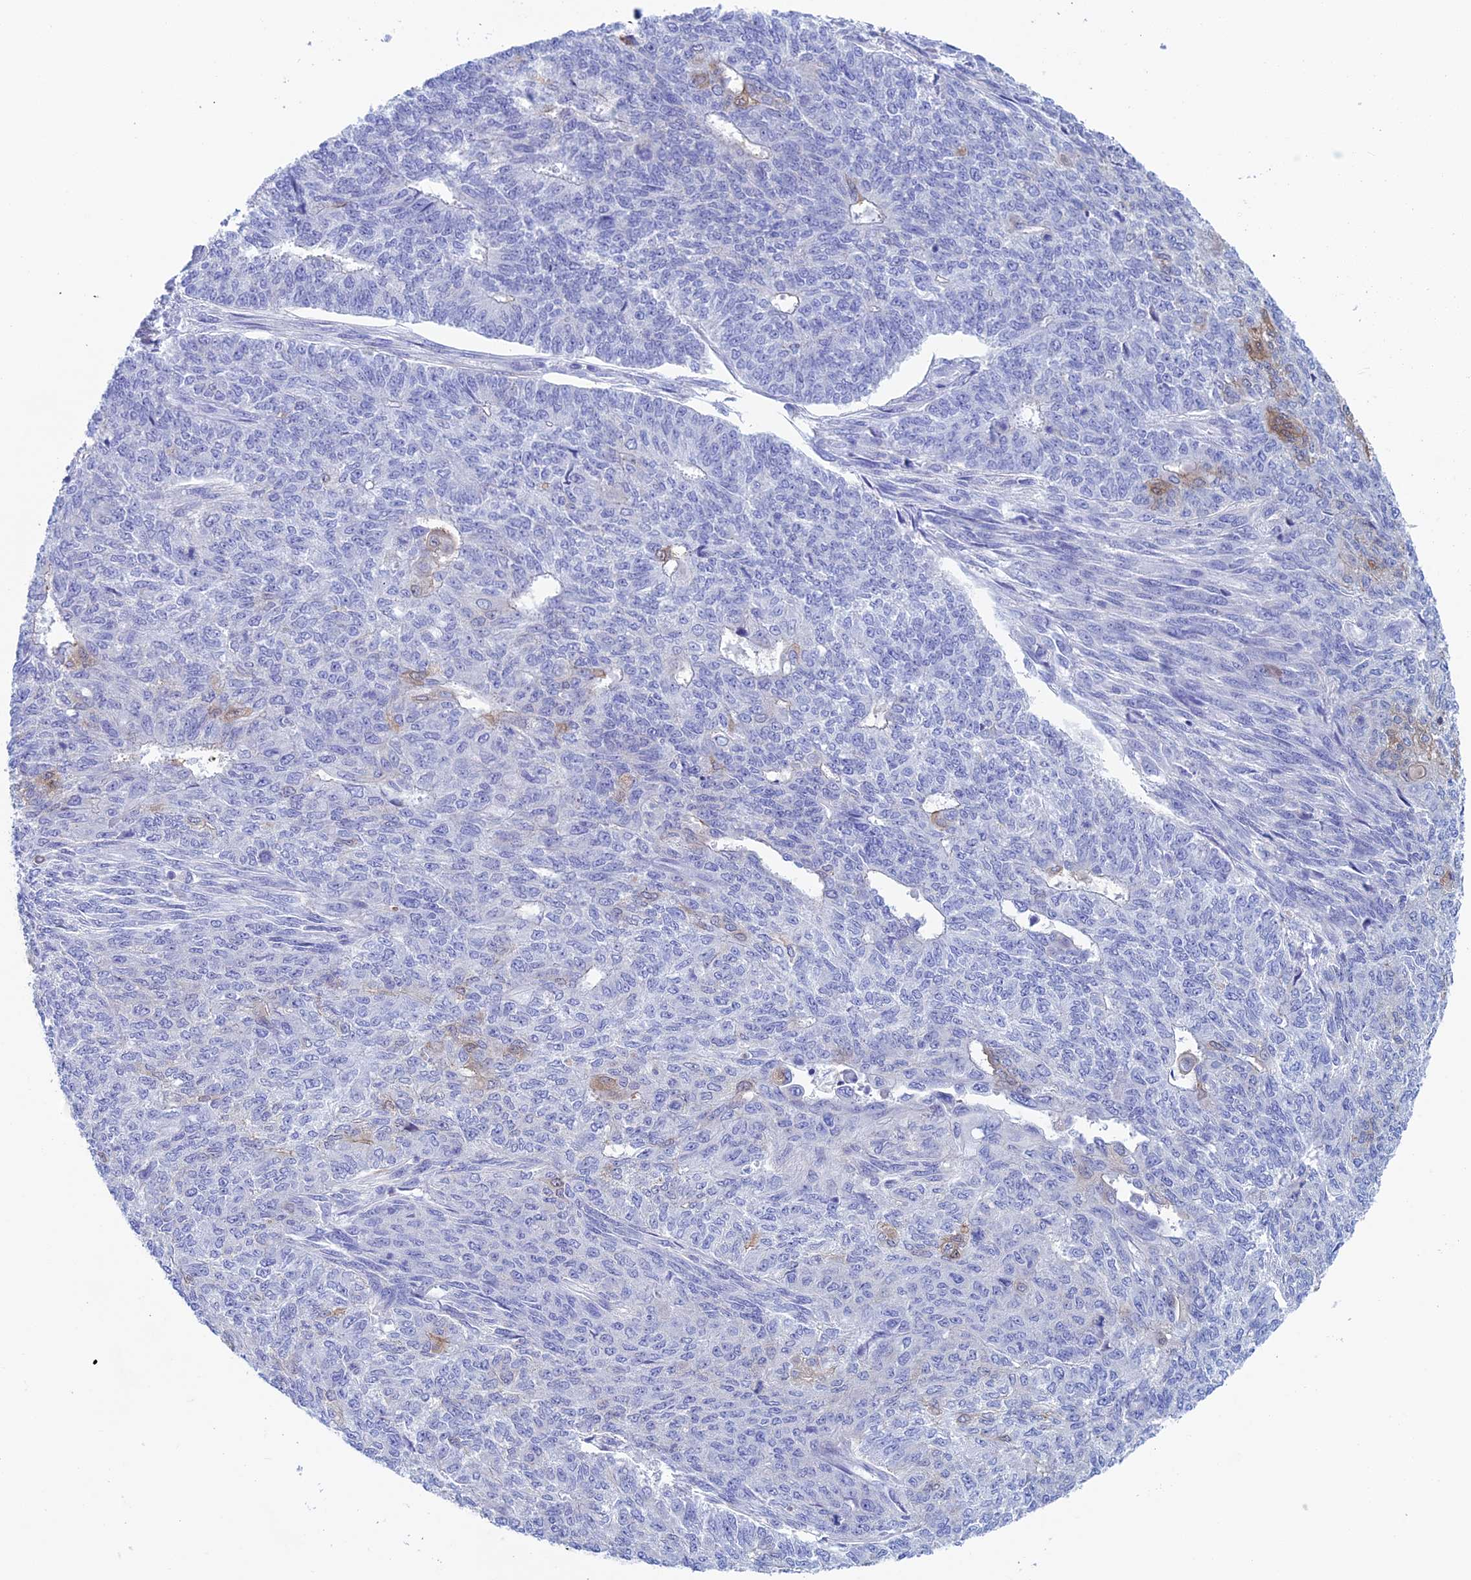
{"staining": {"intensity": "moderate", "quantity": "<25%", "location": "cytoplasmic/membranous,nuclear"}, "tissue": "endometrial cancer", "cell_type": "Tumor cells", "image_type": "cancer", "snomed": [{"axis": "morphology", "description": "Adenocarcinoma, NOS"}, {"axis": "topography", "description": "Endometrium"}], "caption": "Endometrial cancer stained for a protein exhibits moderate cytoplasmic/membranous and nuclear positivity in tumor cells.", "gene": "KCNK17", "patient": {"sex": "female", "age": 32}}